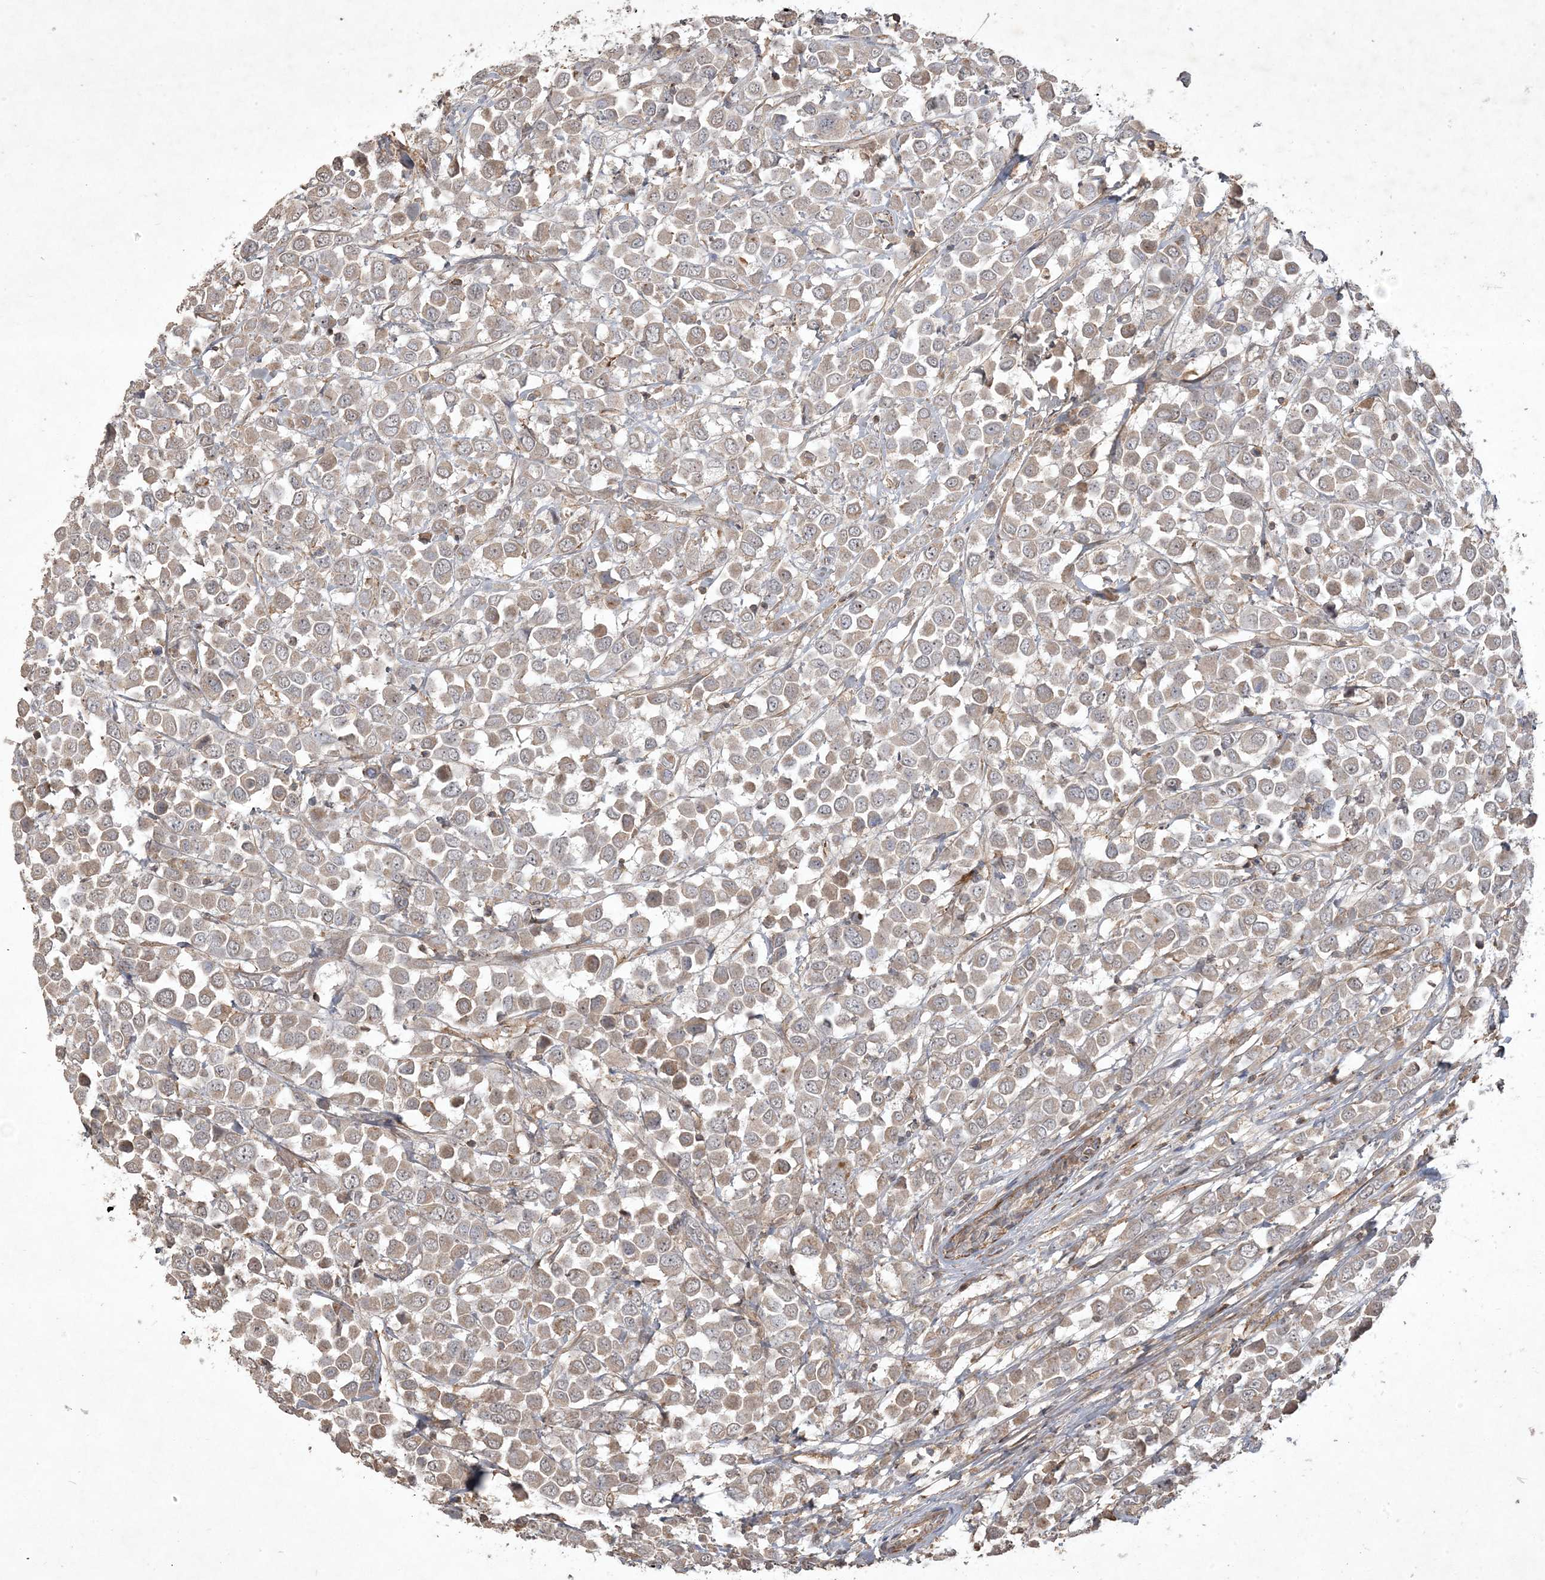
{"staining": {"intensity": "weak", "quantity": "25%-75%", "location": "cytoplasmic/membranous"}, "tissue": "breast cancer", "cell_type": "Tumor cells", "image_type": "cancer", "snomed": [{"axis": "morphology", "description": "Duct carcinoma"}, {"axis": "topography", "description": "Breast"}], "caption": "IHC of human breast cancer (infiltrating ductal carcinoma) reveals low levels of weak cytoplasmic/membranous staining in about 25%-75% of tumor cells. Using DAB (brown) and hematoxylin (blue) stains, captured at high magnification using brightfield microscopy.", "gene": "PRRT3", "patient": {"sex": "female", "age": 61}}